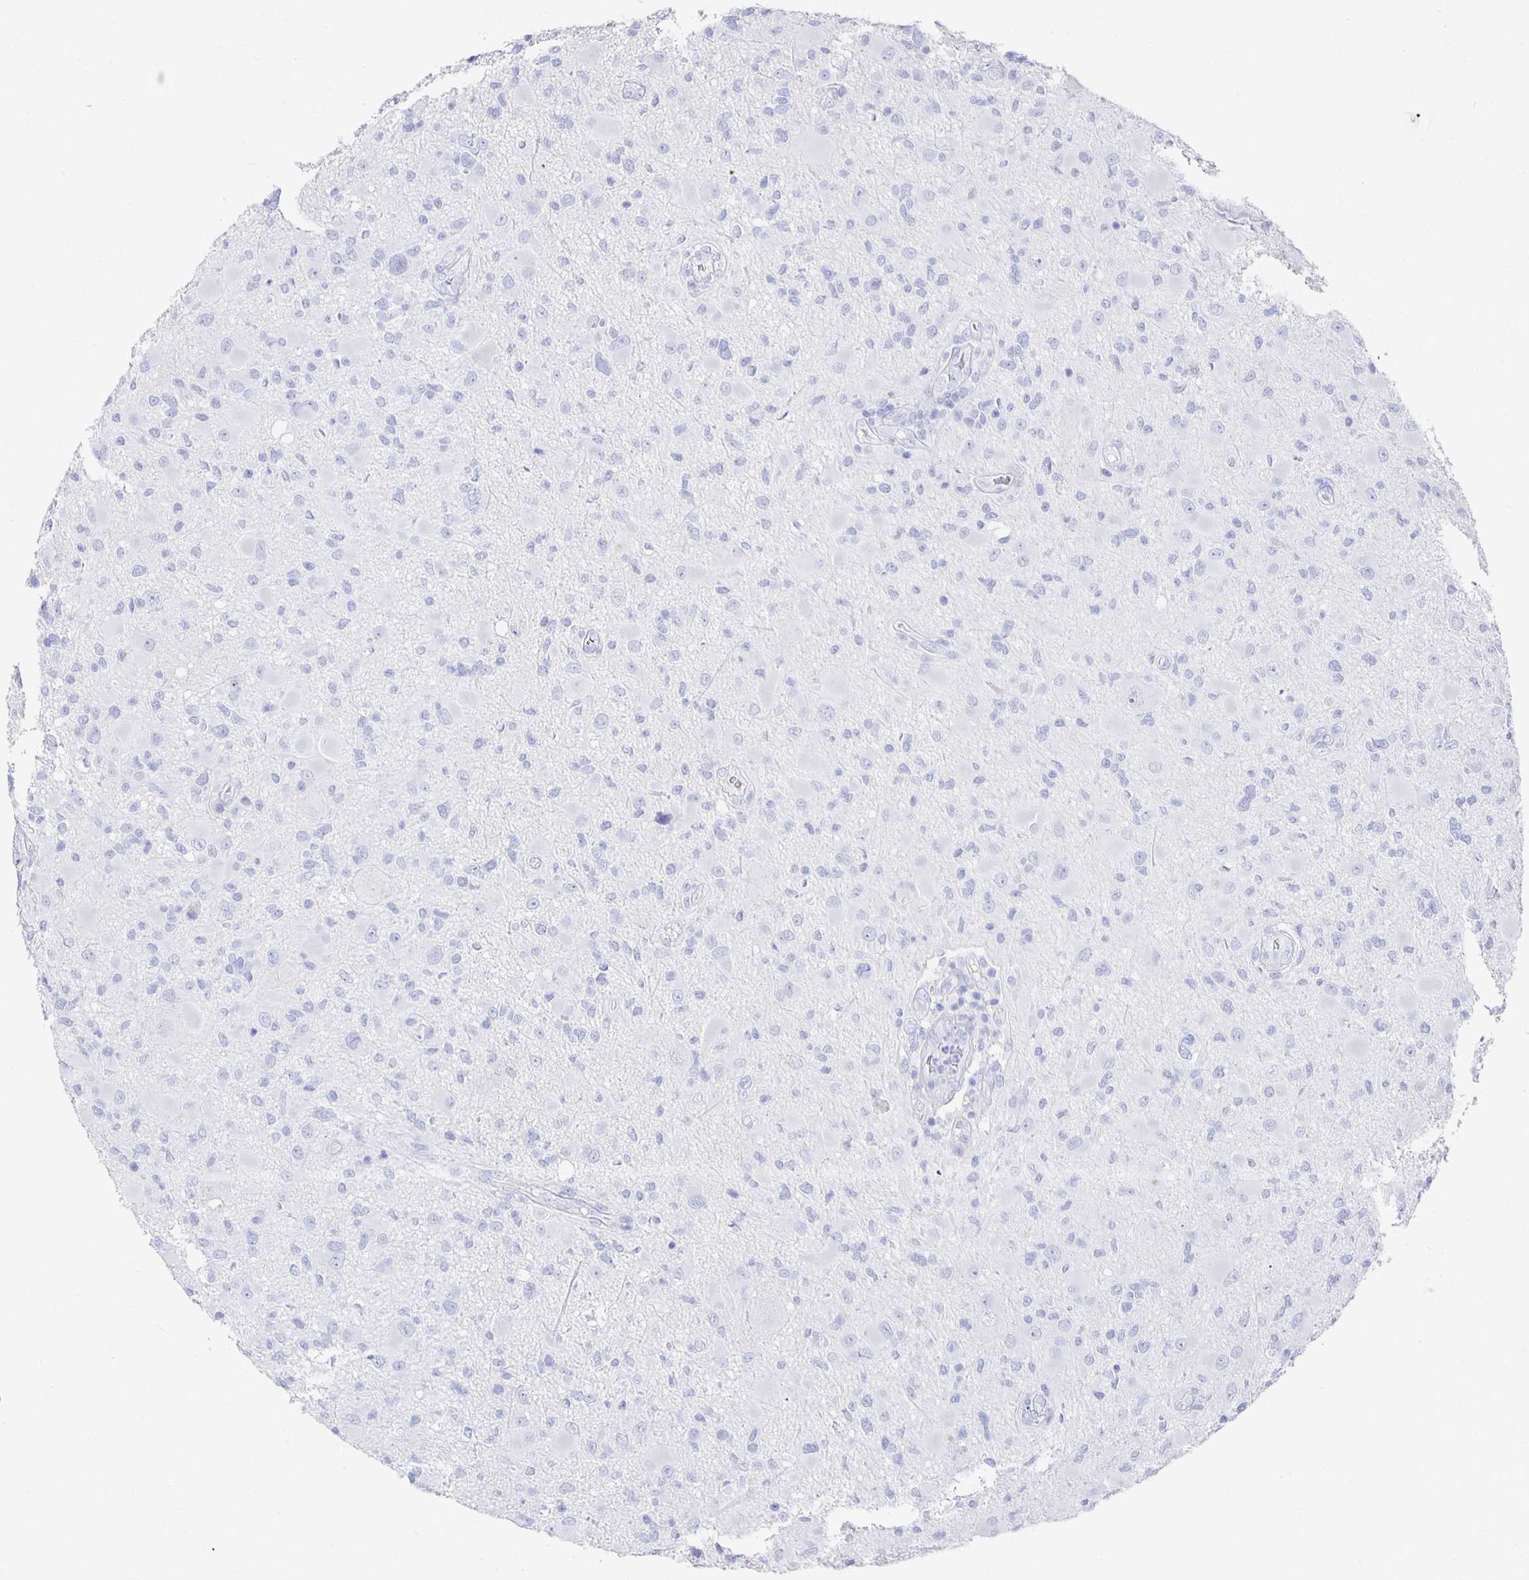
{"staining": {"intensity": "negative", "quantity": "none", "location": "none"}, "tissue": "glioma", "cell_type": "Tumor cells", "image_type": "cancer", "snomed": [{"axis": "morphology", "description": "Glioma, malignant, High grade"}, {"axis": "topography", "description": "Brain"}], "caption": "The IHC photomicrograph has no significant expression in tumor cells of high-grade glioma (malignant) tissue.", "gene": "PRDM7", "patient": {"sex": "male", "age": 54}}